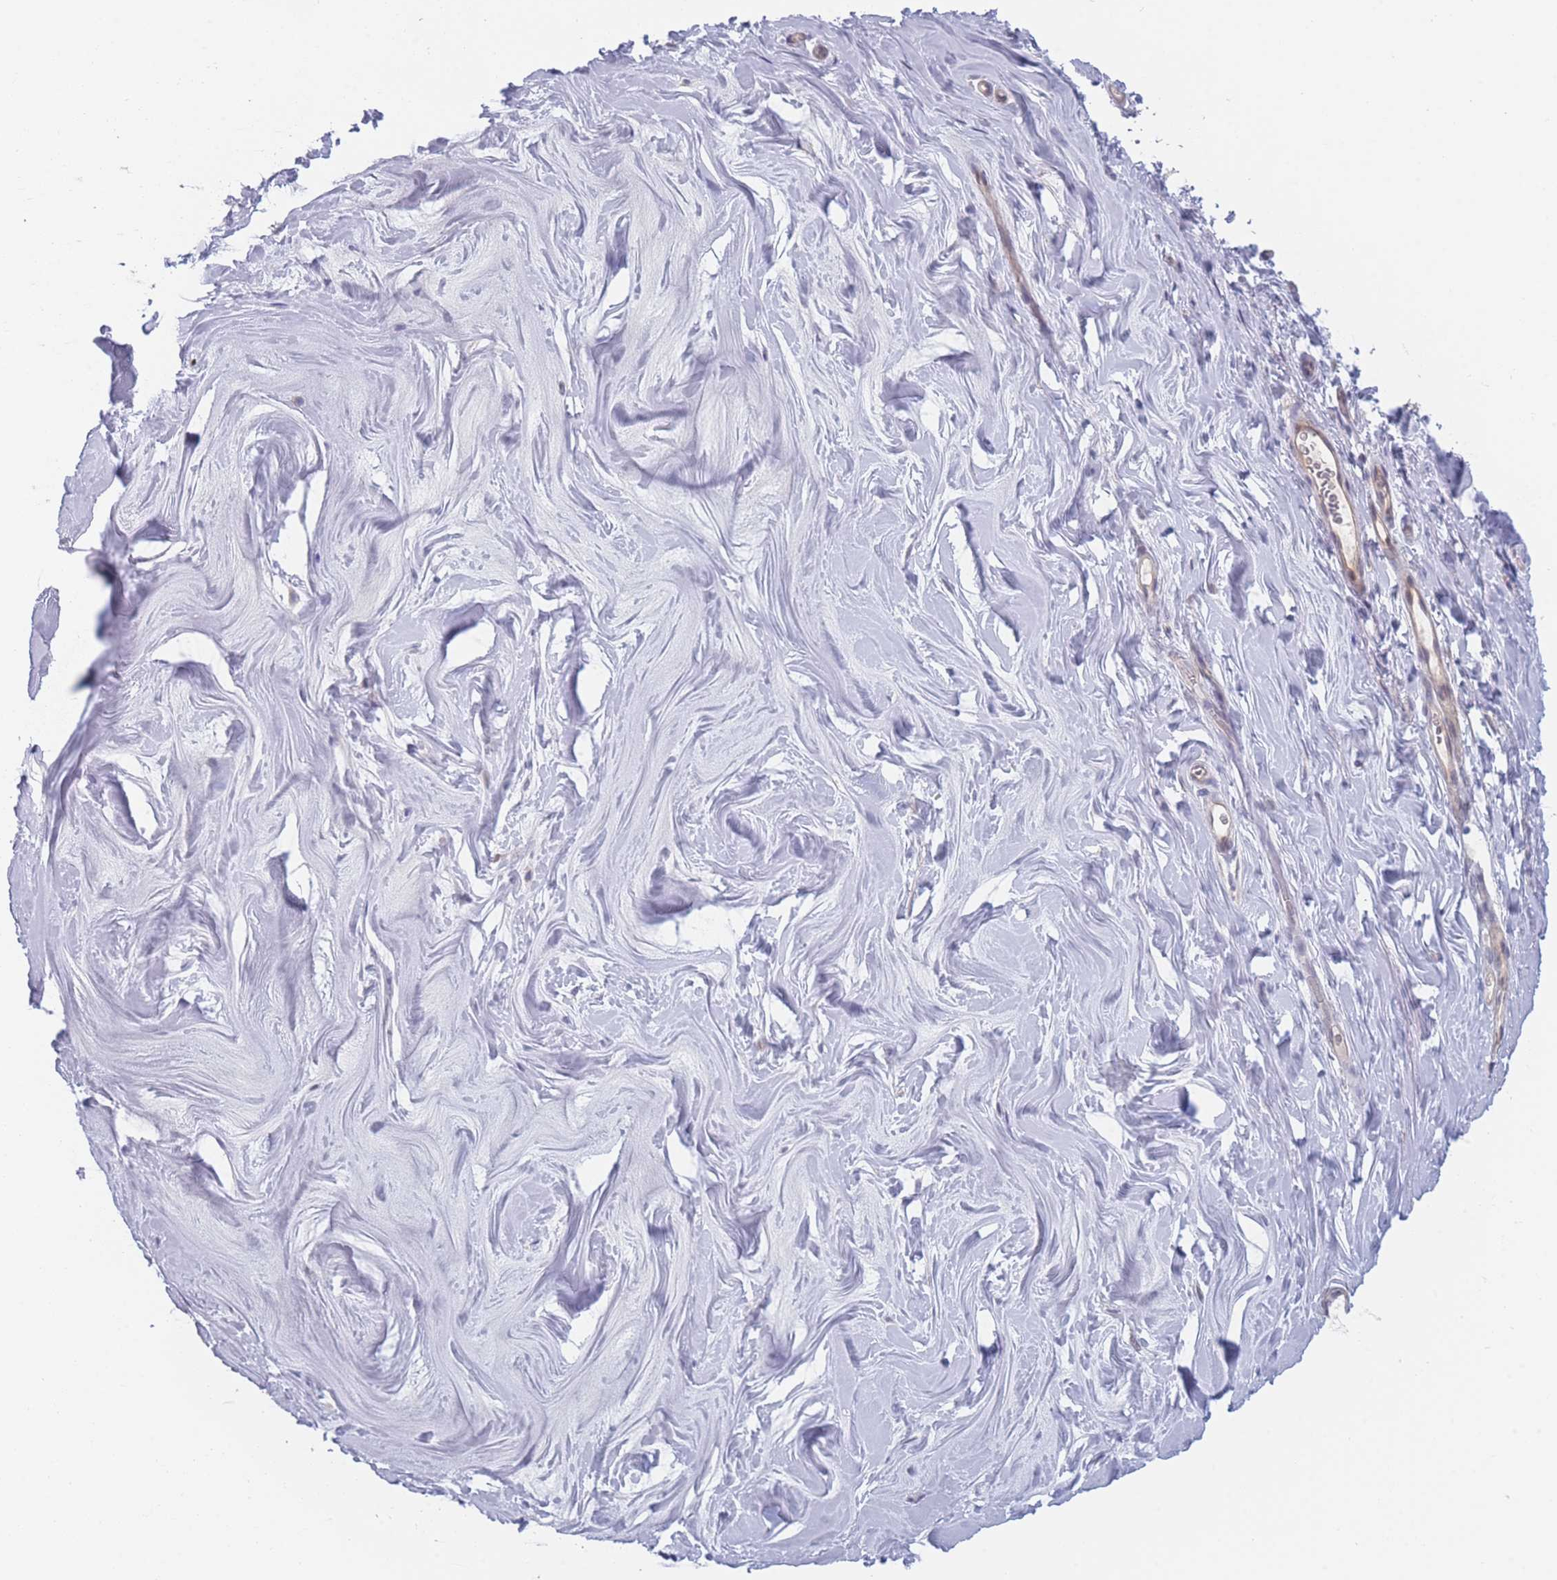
{"staining": {"intensity": "negative", "quantity": "none", "location": "none"}, "tissue": "soft tissue", "cell_type": "Chondrocytes", "image_type": "normal", "snomed": [{"axis": "morphology", "description": "Normal tissue, NOS"}, {"axis": "topography", "description": "Breast"}], "caption": "The micrograph displays no significant staining in chondrocytes of soft tissue. (DAB (3,3'-diaminobenzidine) IHC with hematoxylin counter stain).", "gene": "FAM227B", "patient": {"sex": "female", "age": 26}}